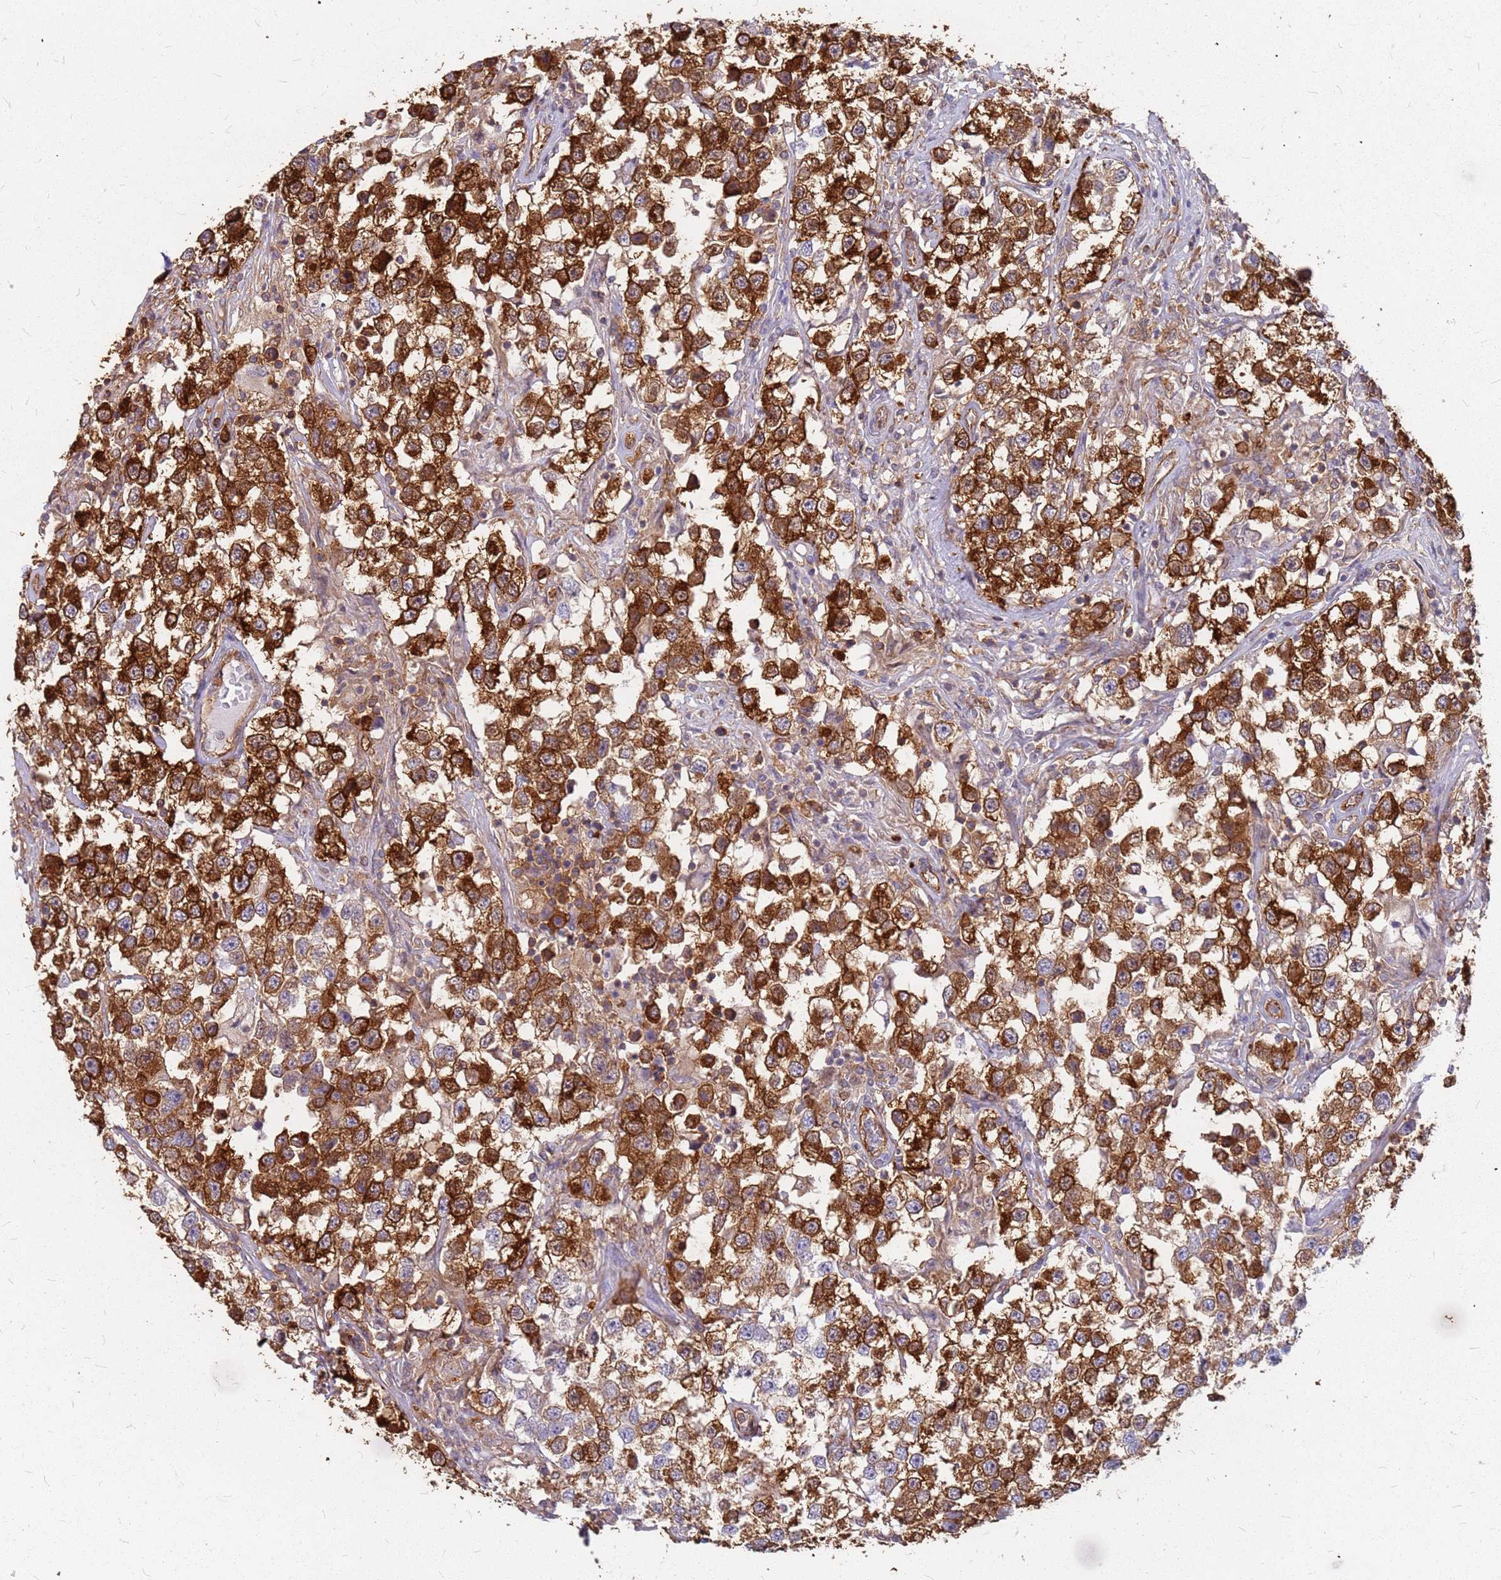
{"staining": {"intensity": "strong", "quantity": ">75%", "location": "cytoplasmic/membranous"}, "tissue": "testis cancer", "cell_type": "Tumor cells", "image_type": "cancer", "snomed": [{"axis": "morphology", "description": "Seminoma, NOS"}, {"axis": "topography", "description": "Testis"}], "caption": "About >75% of tumor cells in human testis seminoma show strong cytoplasmic/membranous protein staining as visualized by brown immunohistochemical staining.", "gene": "HDX", "patient": {"sex": "male", "age": 46}}